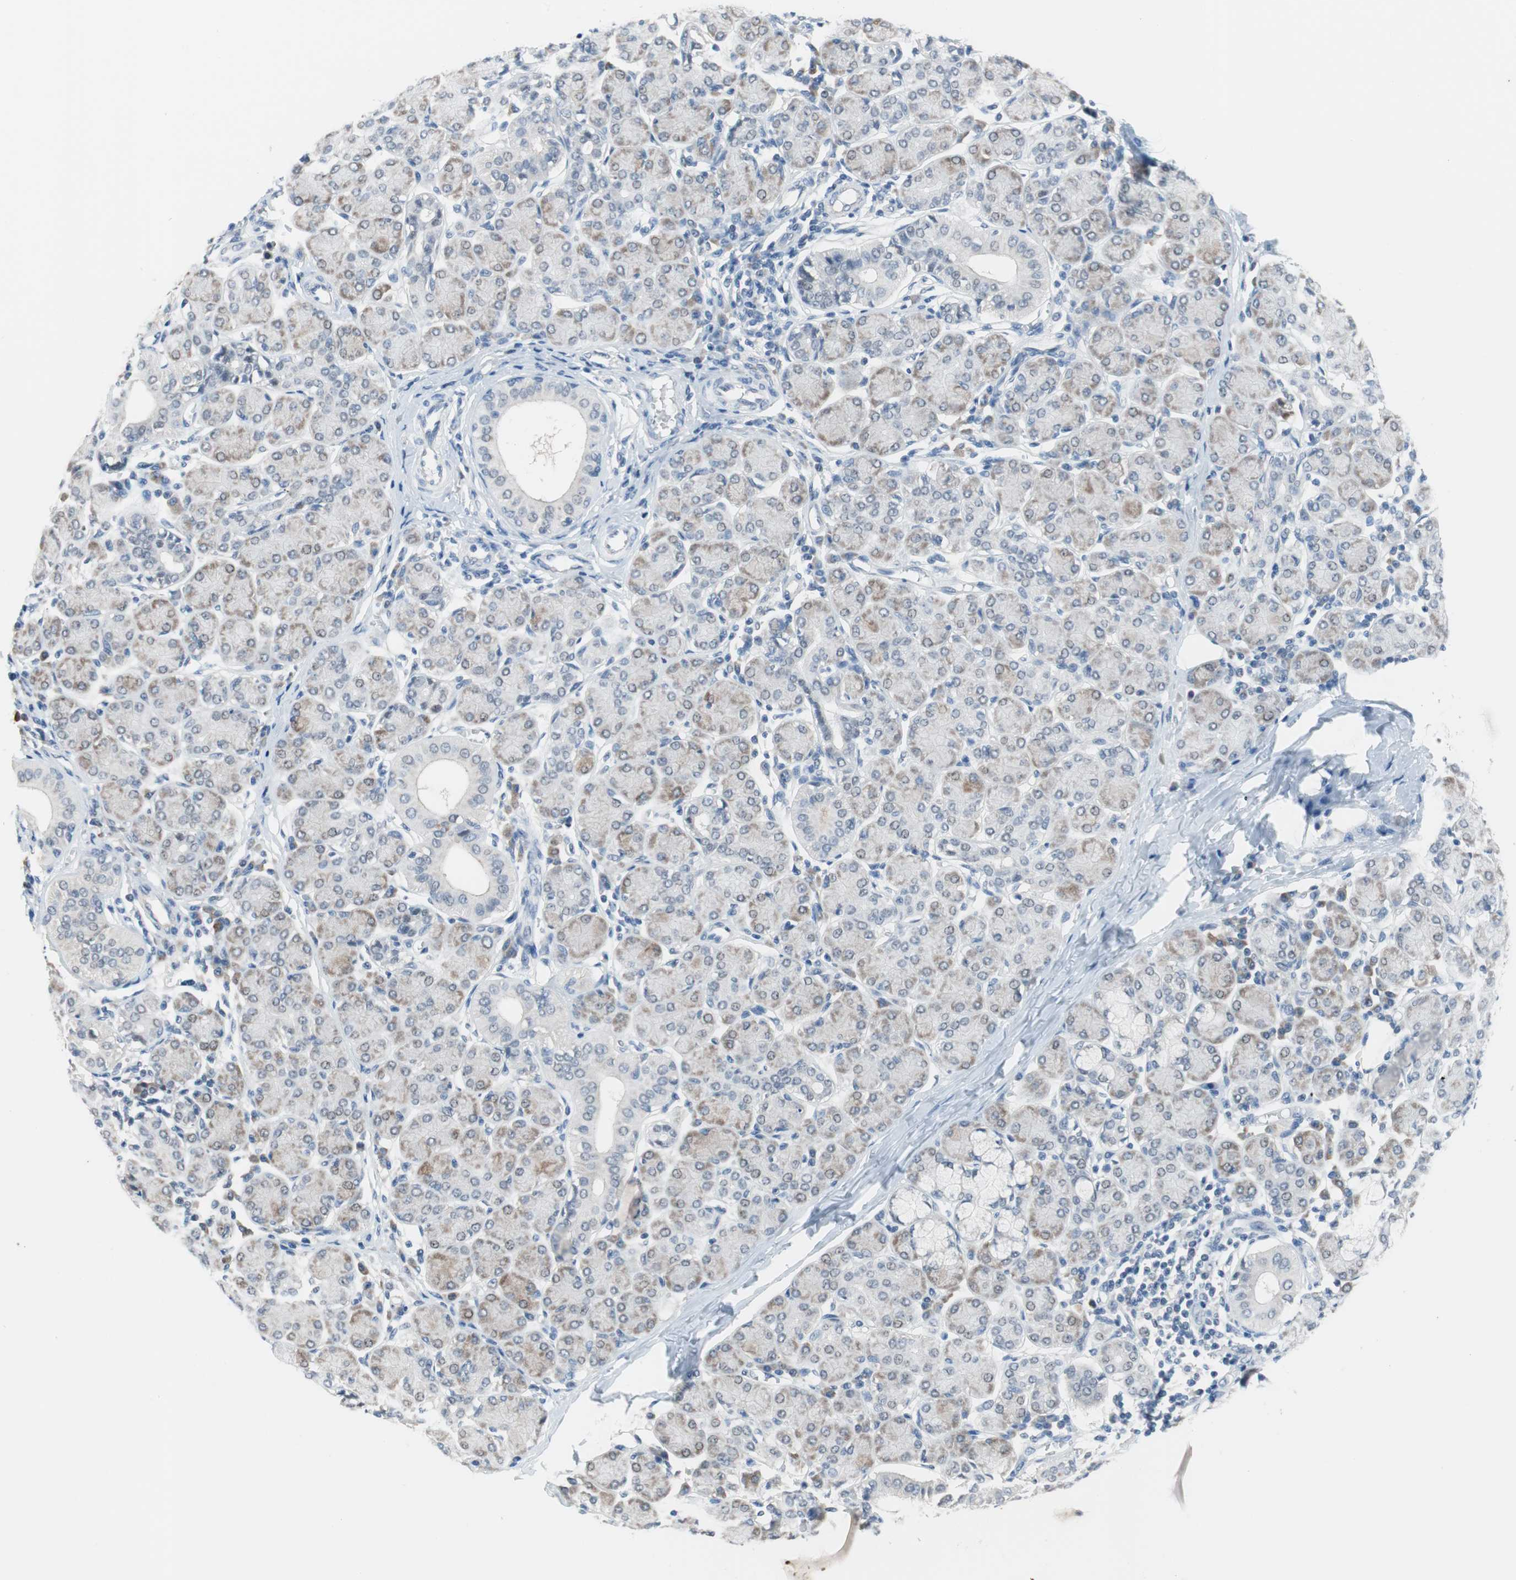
{"staining": {"intensity": "moderate", "quantity": "<25%", "location": "cytoplasmic/membranous"}, "tissue": "salivary gland", "cell_type": "Glandular cells", "image_type": "normal", "snomed": [{"axis": "morphology", "description": "Normal tissue, NOS"}, {"axis": "morphology", "description": "Inflammation, NOS"}, {"axis": "topography", "description": "Lymph node"}, {"axis": "topography", "description": "Salivary gland"}], "caption": "IHC (DAB) staining of benign salivary gland shows moderate cytoplasmic/membranous protein positivity in approximately <25% of glandular cells.", "gene": "GRHL1", "patient": {"sex": "male", "age": 3}}